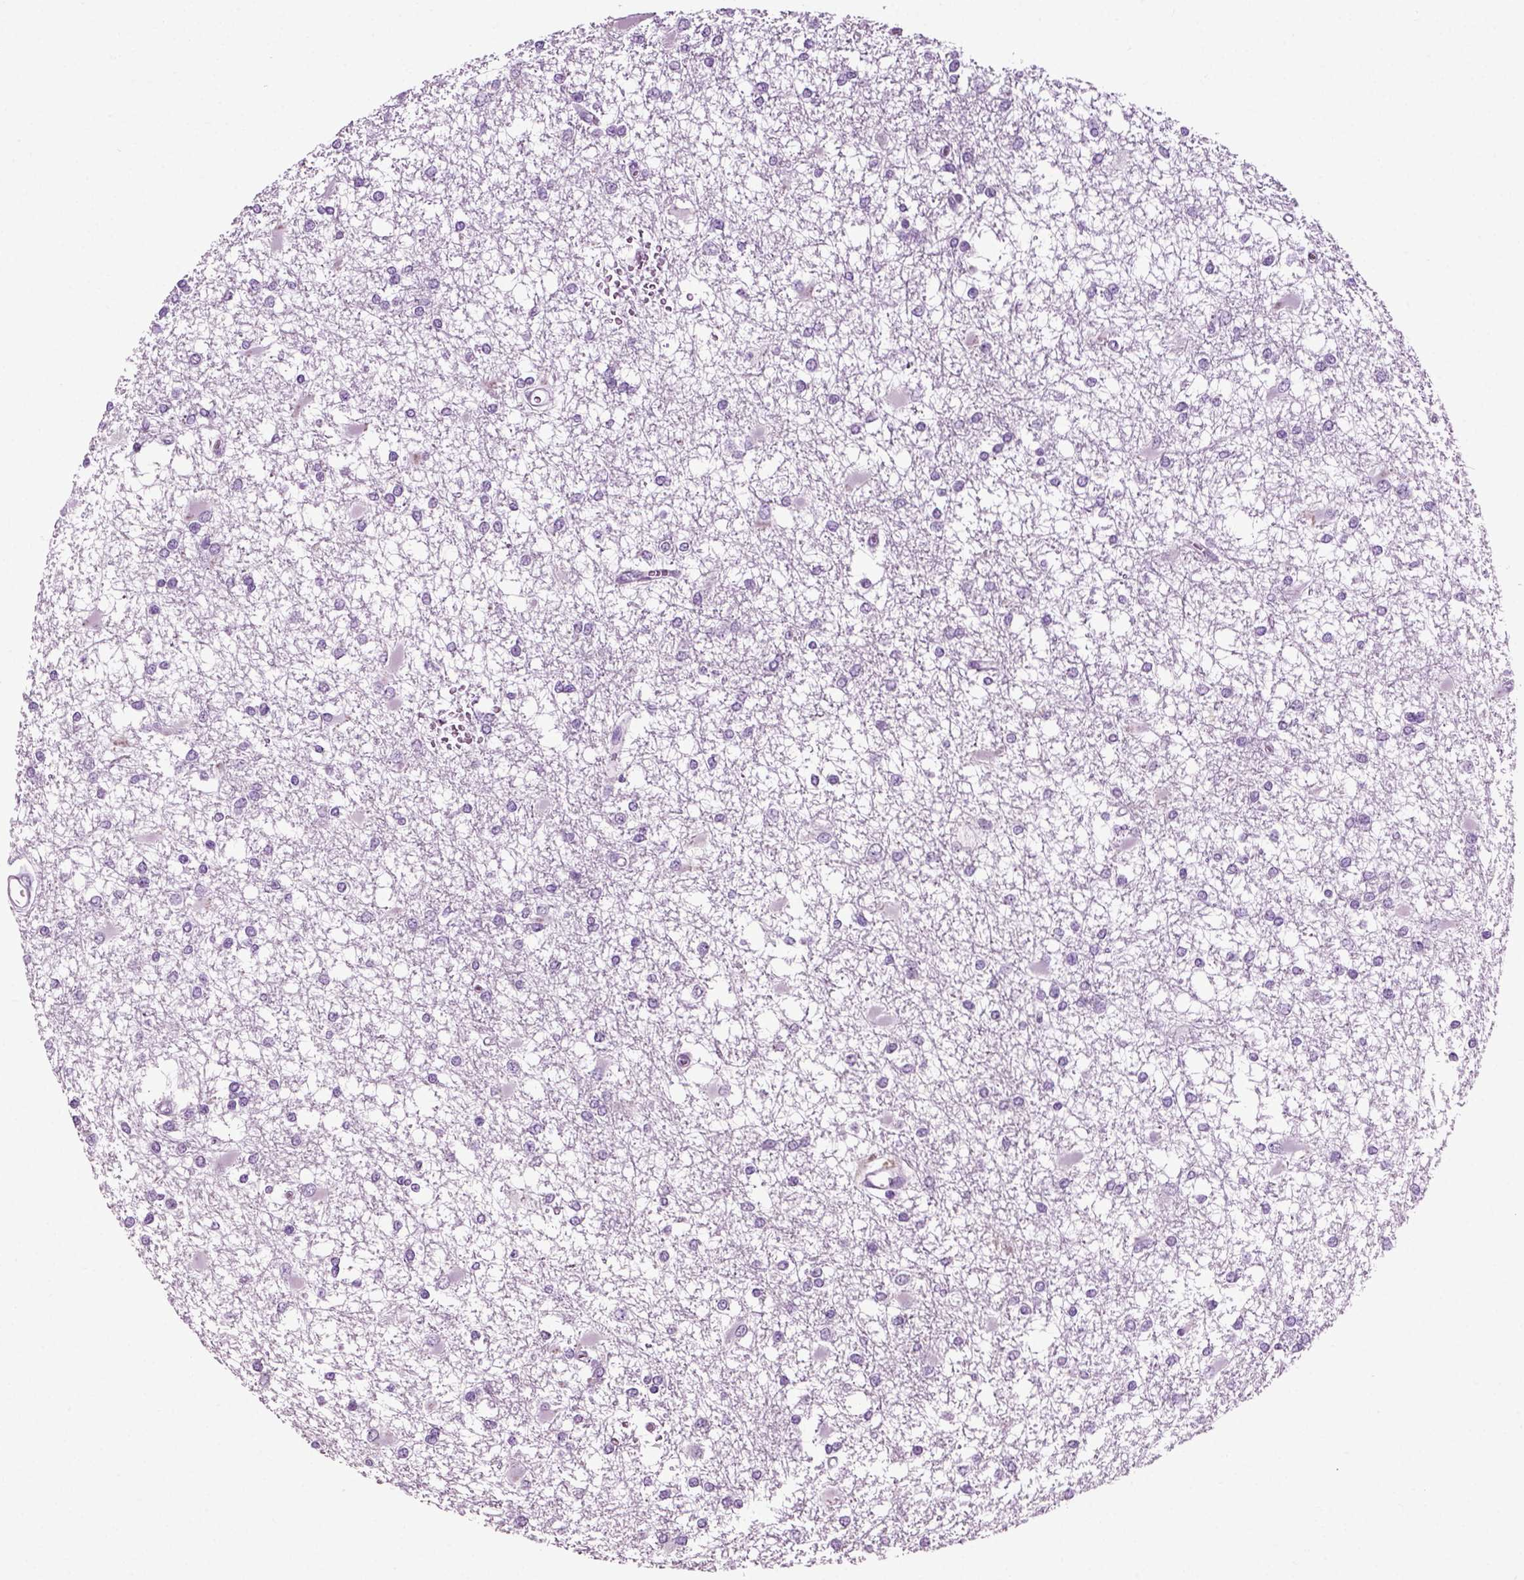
{"staining": {"intensity": "negative", "quantity": "none", "location": "none"}, "tissue": "glioma", "cell_type": "Tumor cells", "image_type": "cancer", "snomed": [{"axis": "morphology", "description": "Glioma, malignant, High grade"}, {"axis": "topography", "description": "Cerebral cortex"}], "caption": "This histopathology image is of malignant glioma (high-grade) stained with immunohistochemistry (IHC) to label a protein in brown with the nuclei are counter-stained blue. There is no staining in tumor cells.", "gene": "DNAH10", "patient": {"sex": "male", "age": 79}}